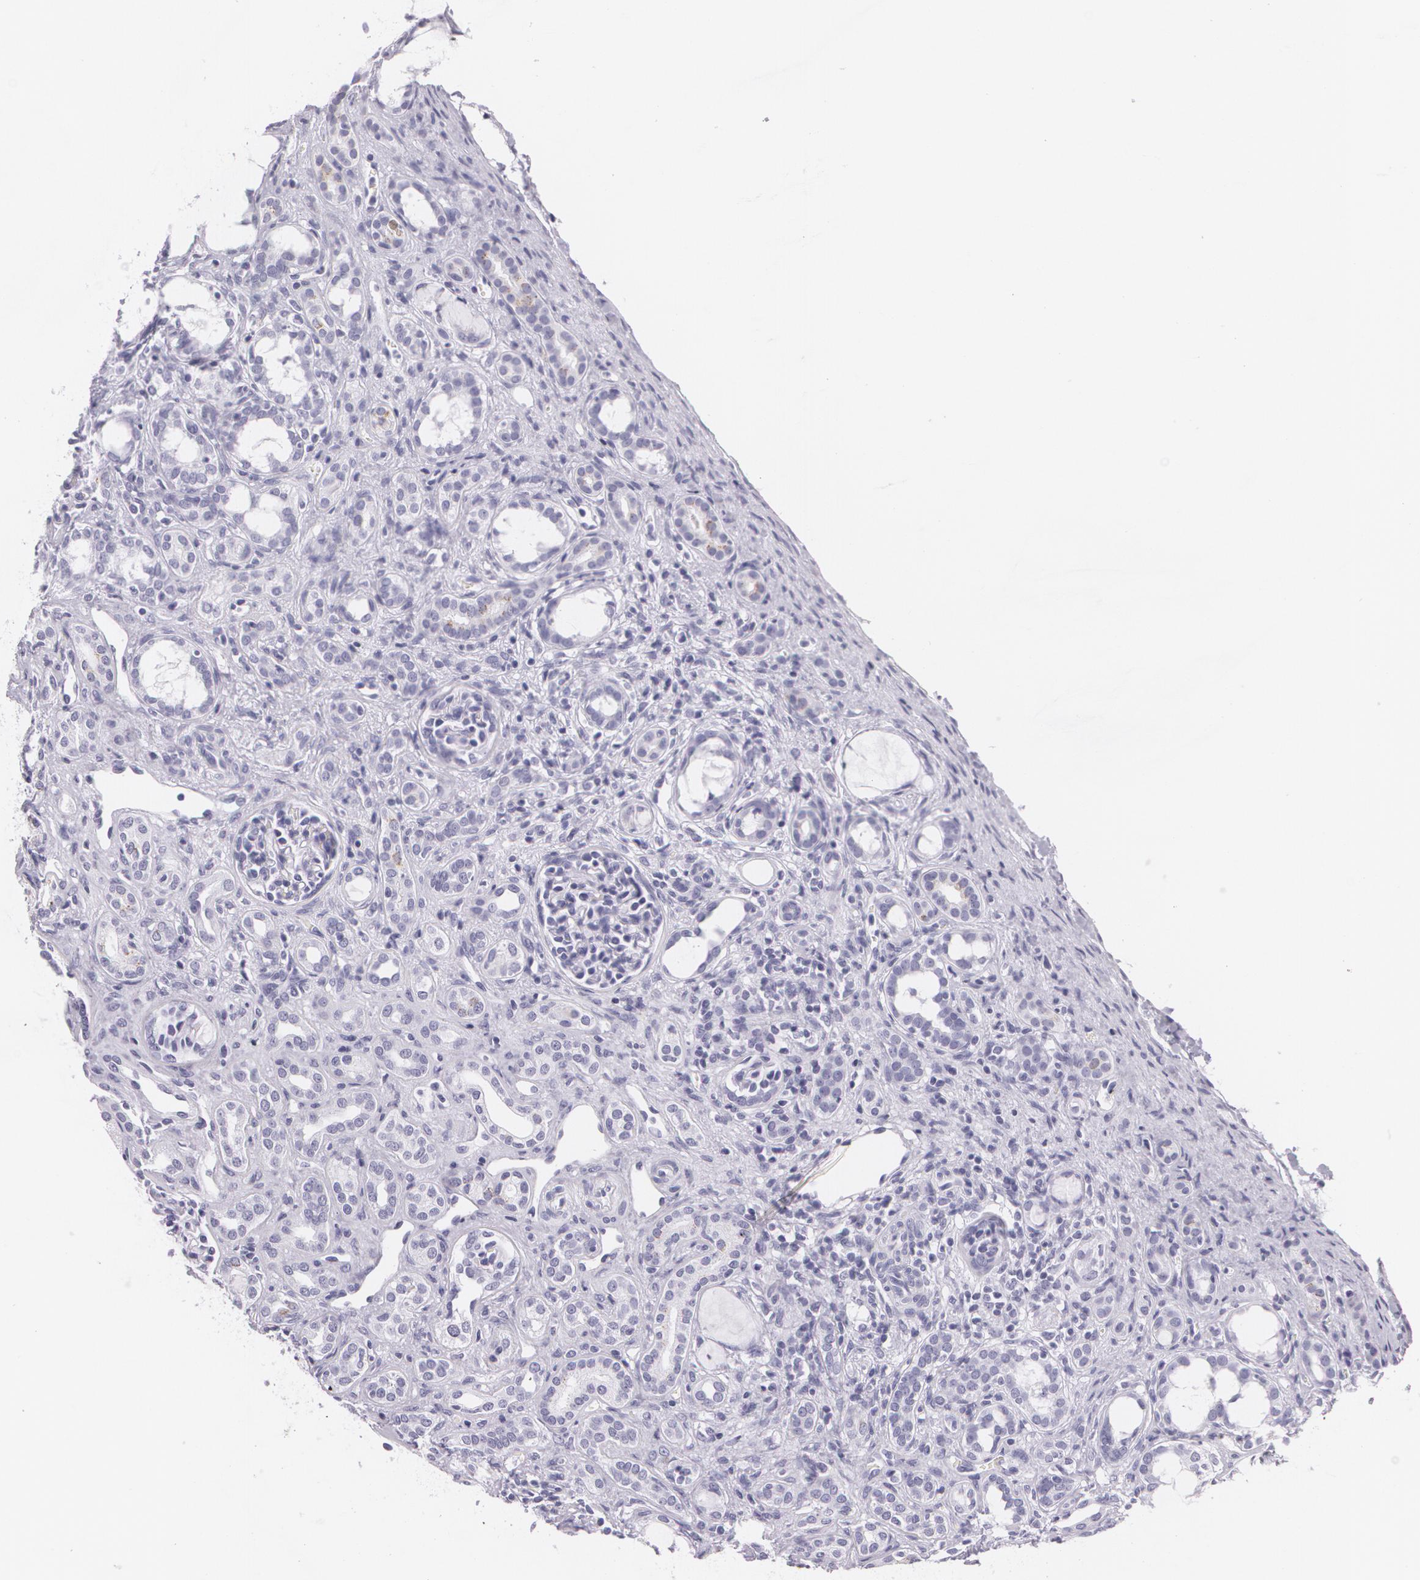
{"staining": {"intensity": "negative", "quantity": "none", "location": "none"}, "tissue": "kidney", "cell_type": "Cells in glomeruli", "image_type": "normal", "snomed": [{"axis": "morphology", "description": "Normal tissue, NOS"}, {"axis": "topography", "description": "Kidney"}], "caption": "Histopathology image shows no significant protein expression in cells in glomeruli of unremarkable kidney.", "gene": "DLG4", "patient": {"sex": "male", "age": 7}}